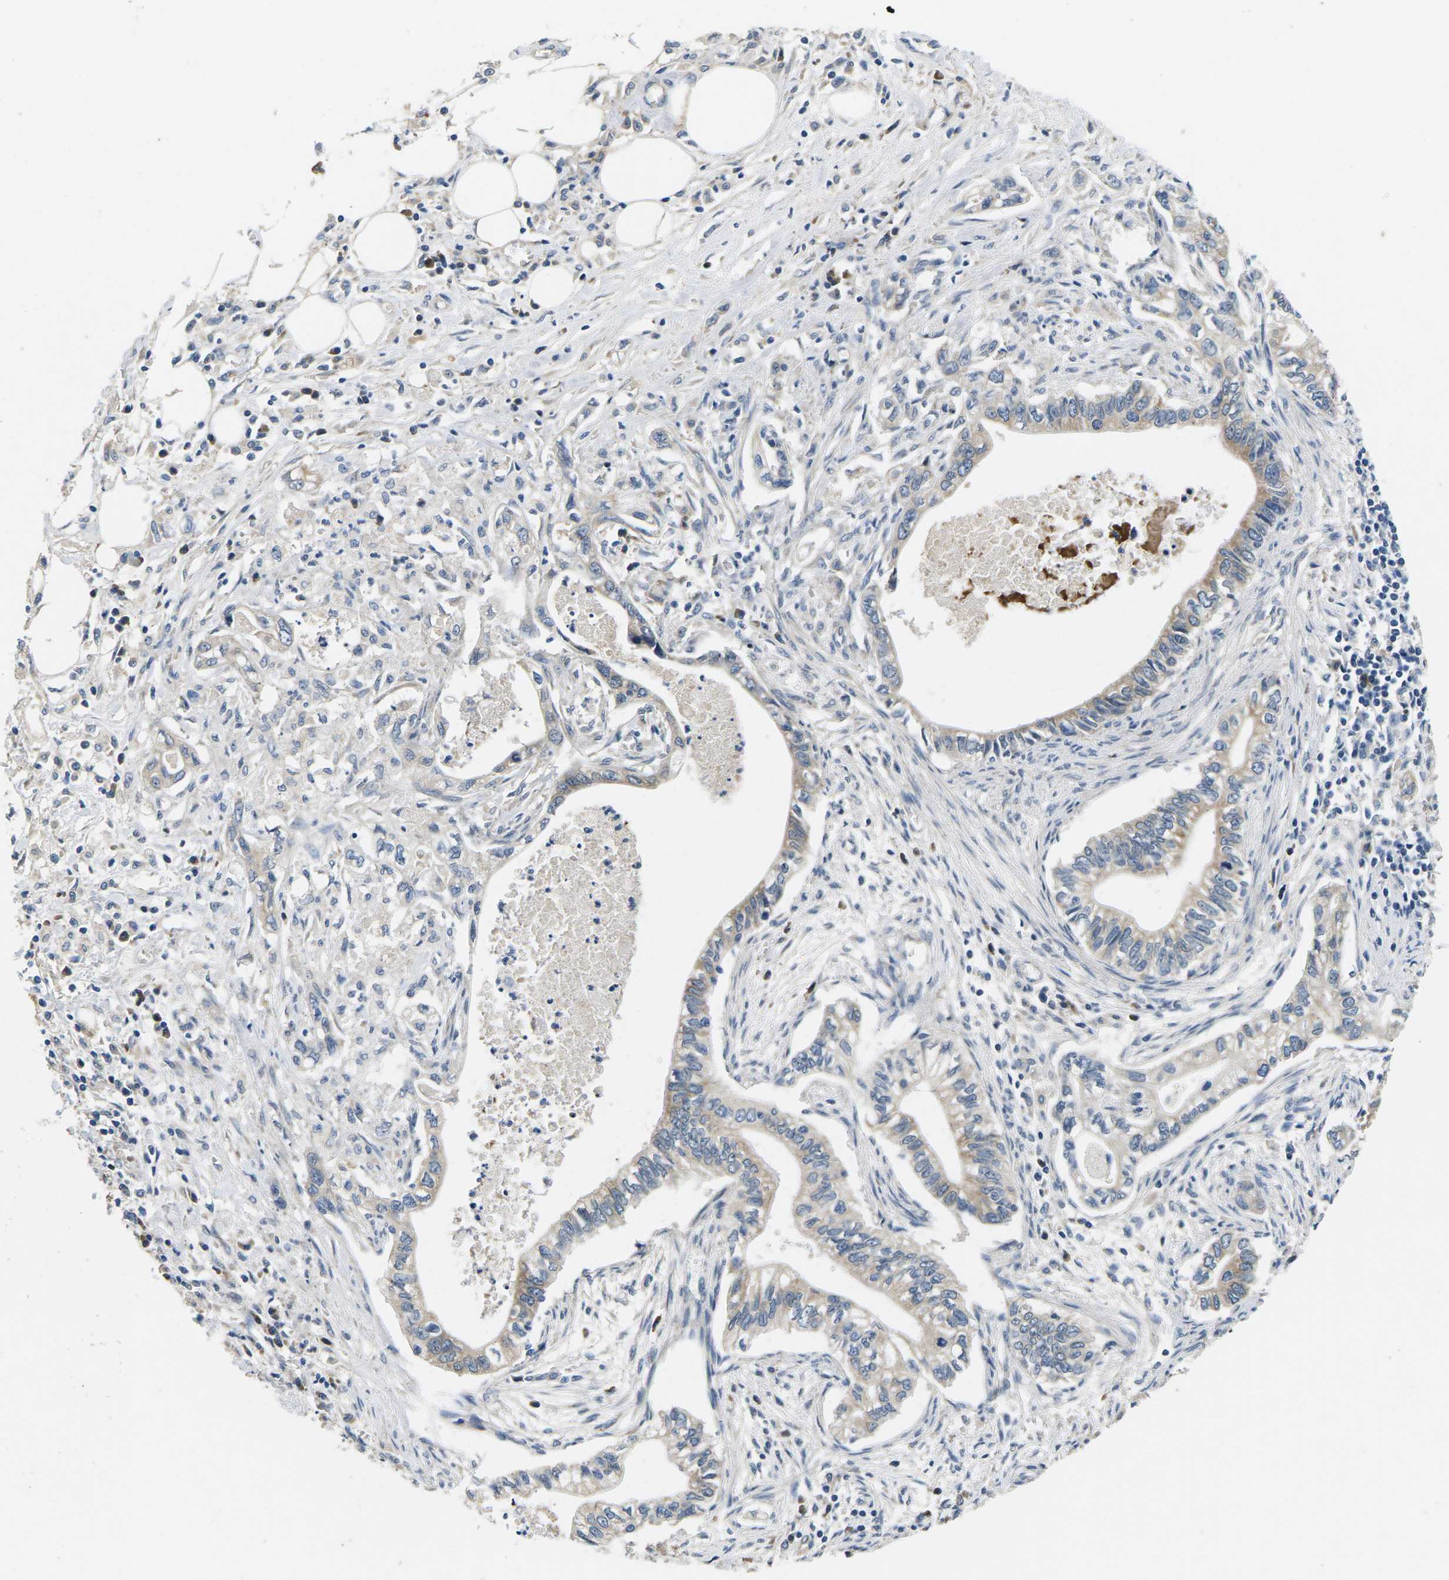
{"staining": {"intensity": "weak", "quantity": "25%-75%", "location": "cytoplasmic/membranous"}, "tissue": "pancreatic cancer", "cell_type": "Tumor cells", "image_type": "cancer", "snomed": [{"axis": "morphology", "description": "Adenocarcinoma, NOS"}, {"axis": "topography", "description": "Pancreas"}], "caption": "Tumor cells demonstrate weak cytoplasmic/membranous positivity in approximately 25%-75% of cells in pancreatic cancer. (Stains: DAB (3,3'-diaminobenzidine) in brown, nuclei in blue, Microscopy: brightfield microscopy at high magnification).", "gene": "ERGIC3", "patient": {"sex": "male", "age": 56}}